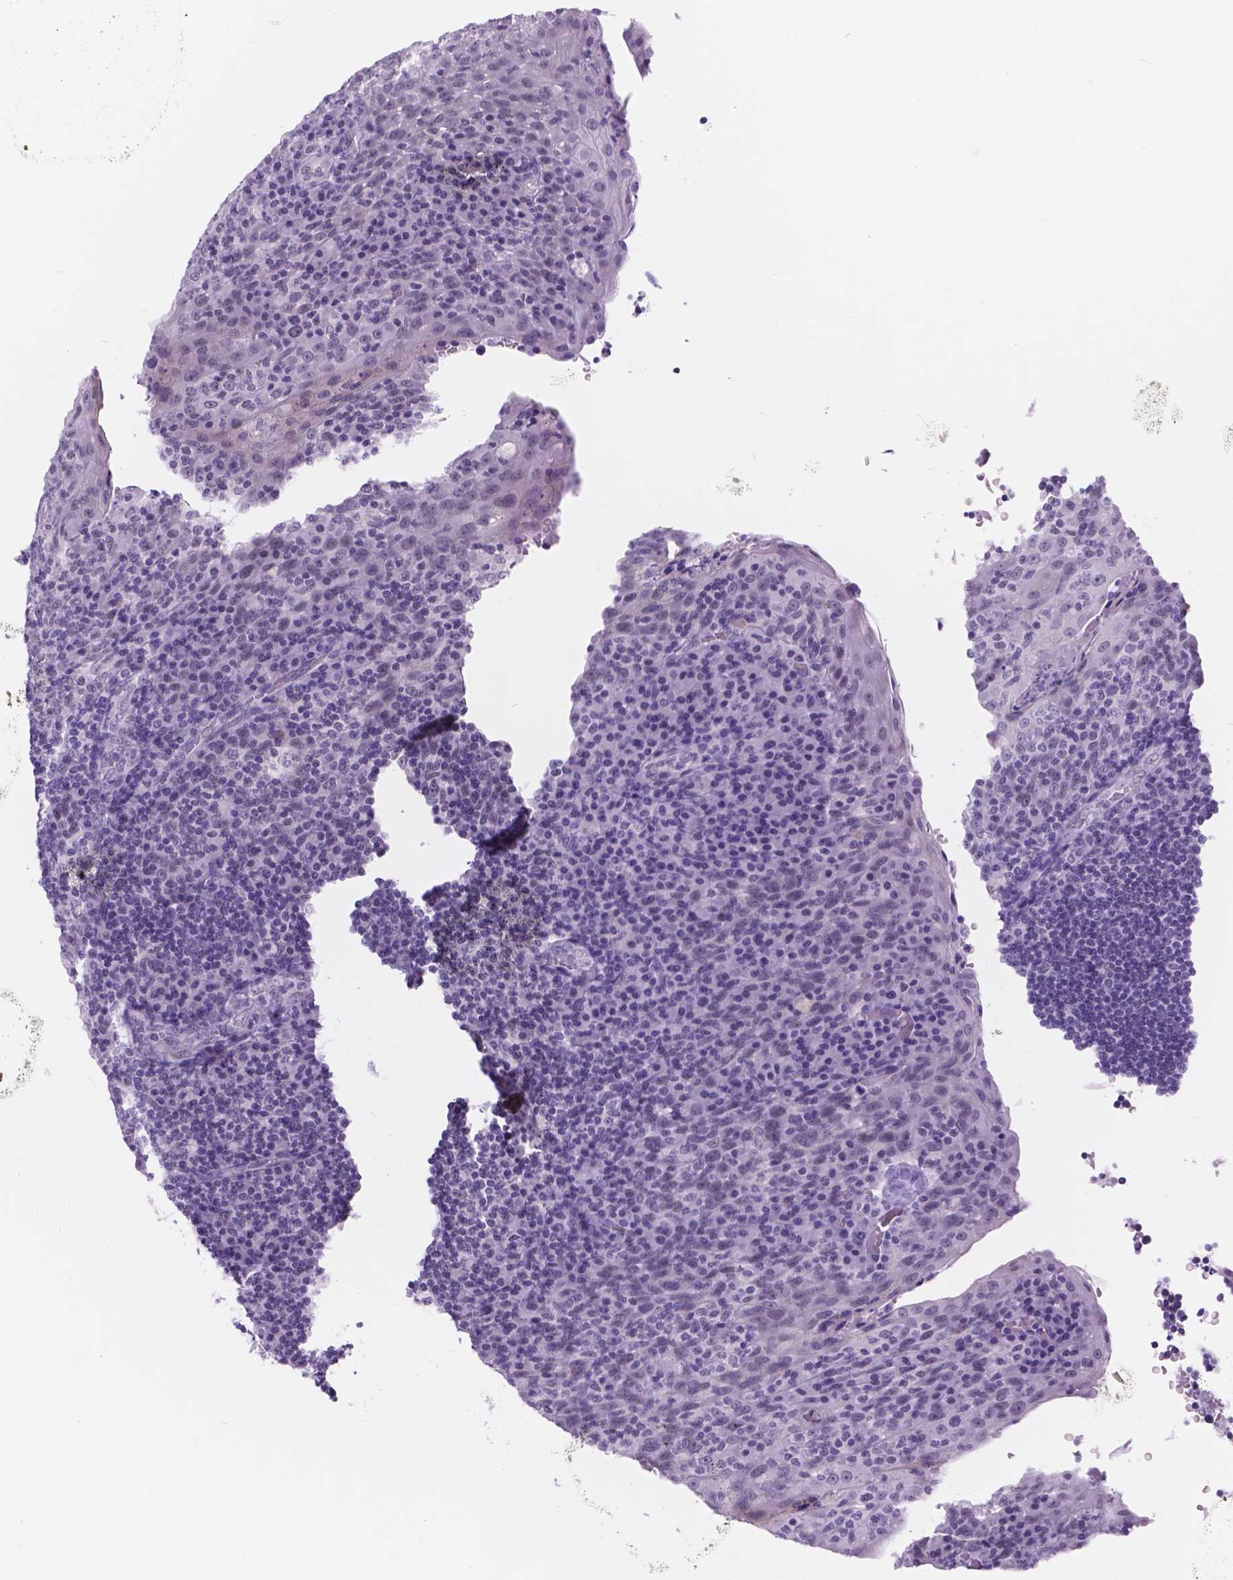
{"staining": {"intensity": "negative", "quantity": "none", "location": "none"}, "tissue": "tonsil", "cell_type": "Germinal center cells", "image_type": "normal", "snomed": [{"axis": "morphology", "description": "Normal tissue, NOS"}, {"axis": "topography", "description": "Tonsil"}], "caption": "IHC of normal human tonsil reveals no staining in germinal center cells. (Immunohistochemistry (ihc), brightfield microscopy, high magnification).", "gene": "DCC", "patient": {"sex": "male", "age": 17}}